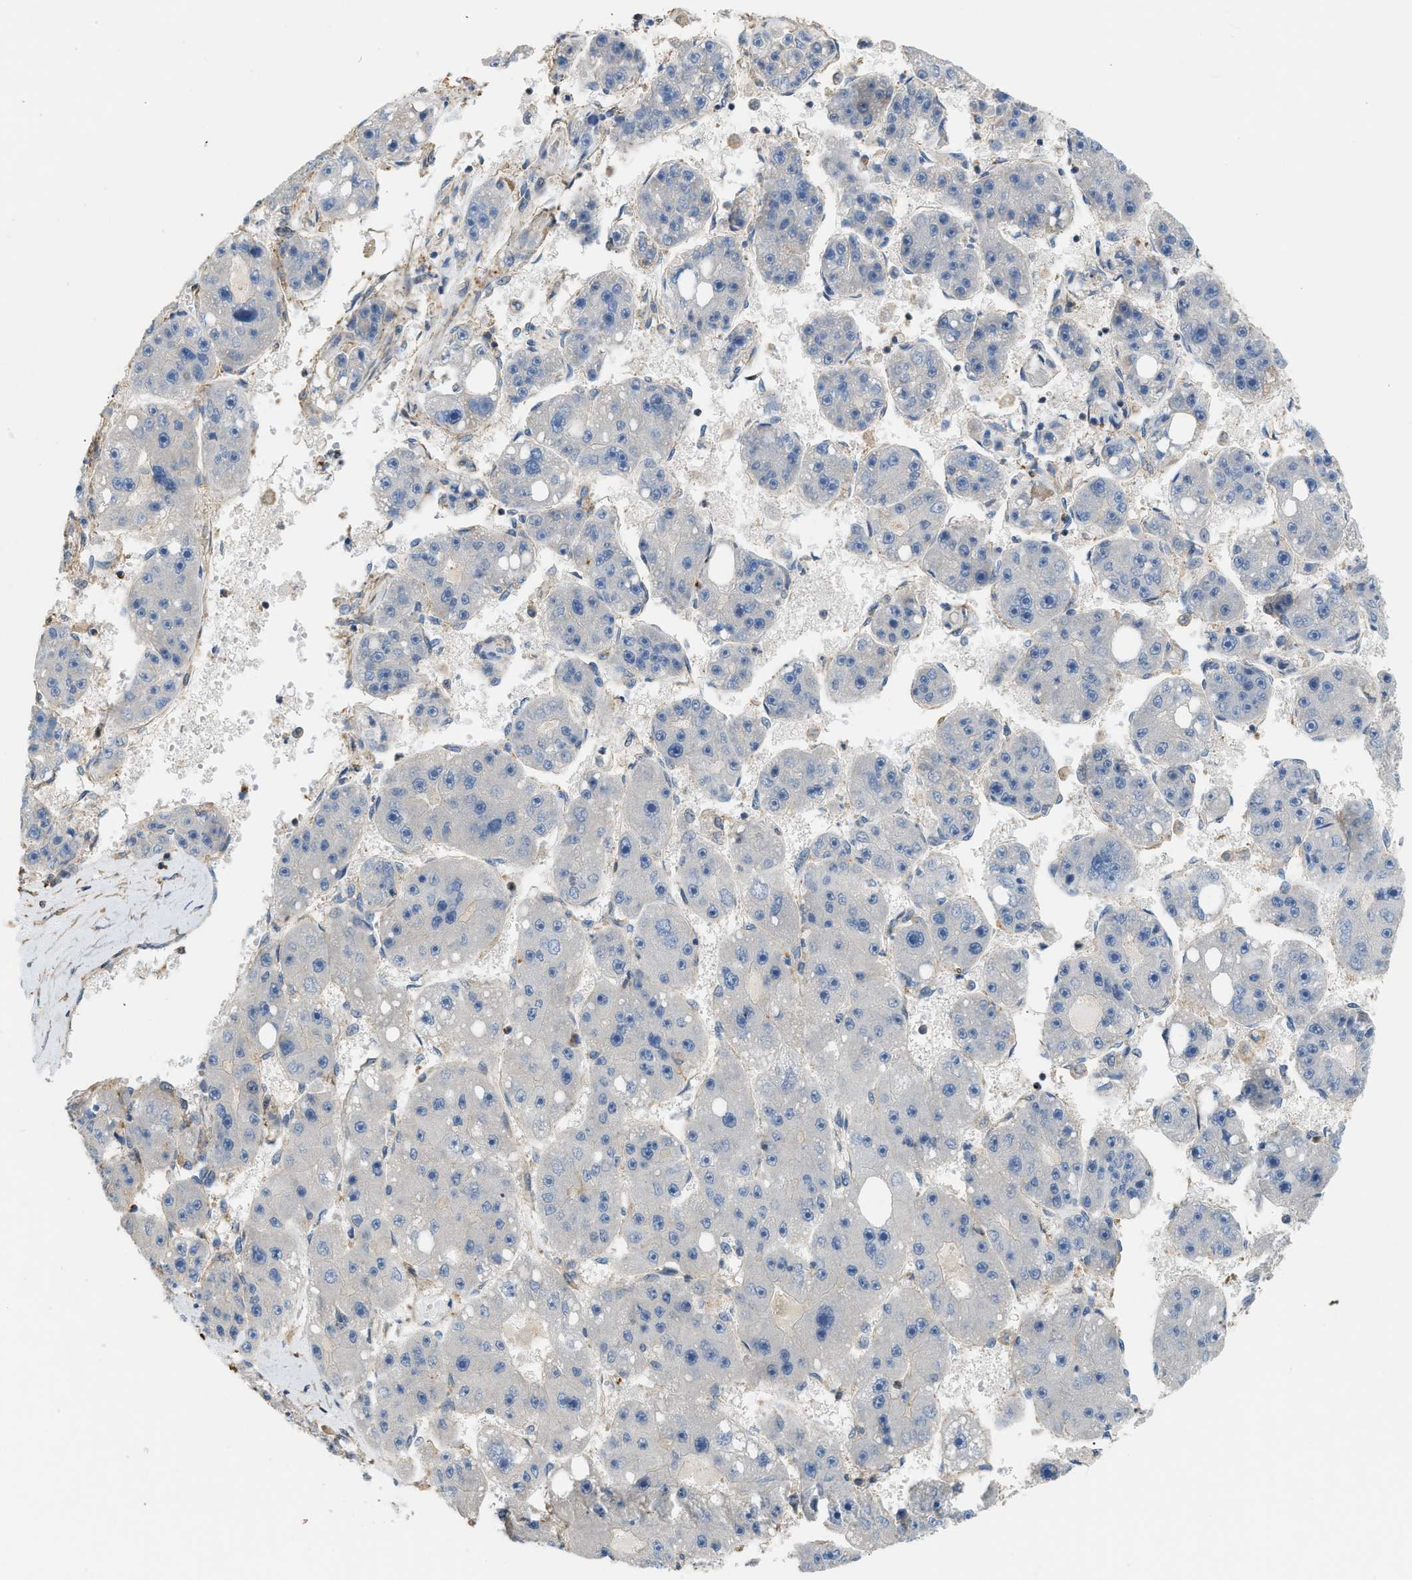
{"staining": {"intensity": "negative", "quantity": "none", "location": "none"}, "tissue": "liver cancer", "cell_type": "Tumor cells", "image_type": "cancer", "snomed": [{"axis": "morphology", "description": "Carcinoma, Hepatocellular, NOS"}, {"axis": "topography", "description": "Liver"}], "caption": "Hepatocellular carcinoma (liver) was stained to show a protein in brown. There is no significant staining in tumor cells.", "gene": "BTN3A2", "patient": {"sex": "female", "age": 61}}